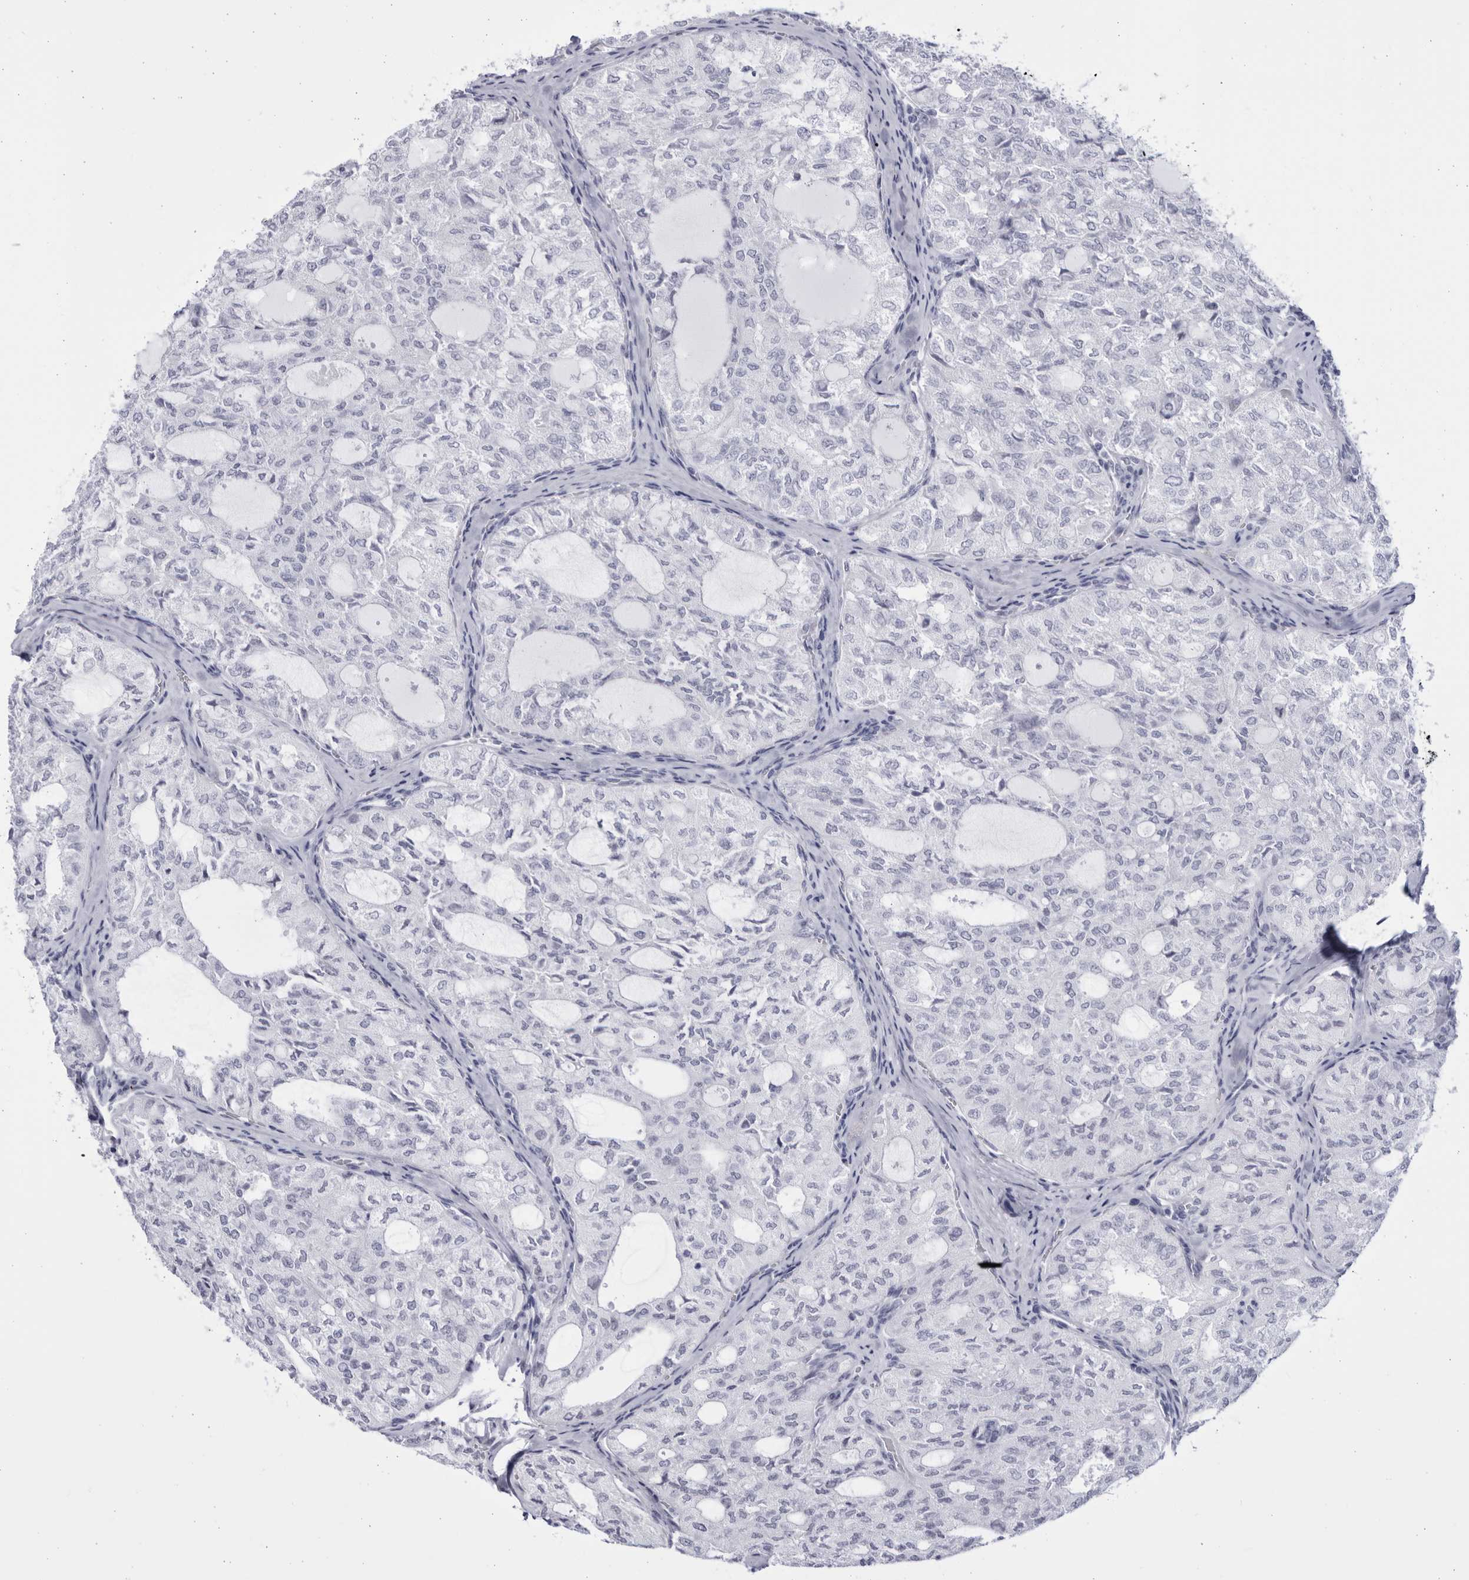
{"staining": {"intensity": "negative", "quantity": "none", "location": "none"}, "tissue": "thyroid cancer", "cell_type": "Tumor cells", "image_type": "cancer", "snomed": [{"axis": "morphology", "description": "Follicular adenoma carcinoma, NOS"}, {"axis": "topography", "description": "Thyroid gland"}], "caption": "Protein analysis of follicular adenoma carcinoma (thyroid) exhibits no significant staining in tumor cells.", "gene": "CCDC181", "patient": {"sex": "male", "age": 75}}